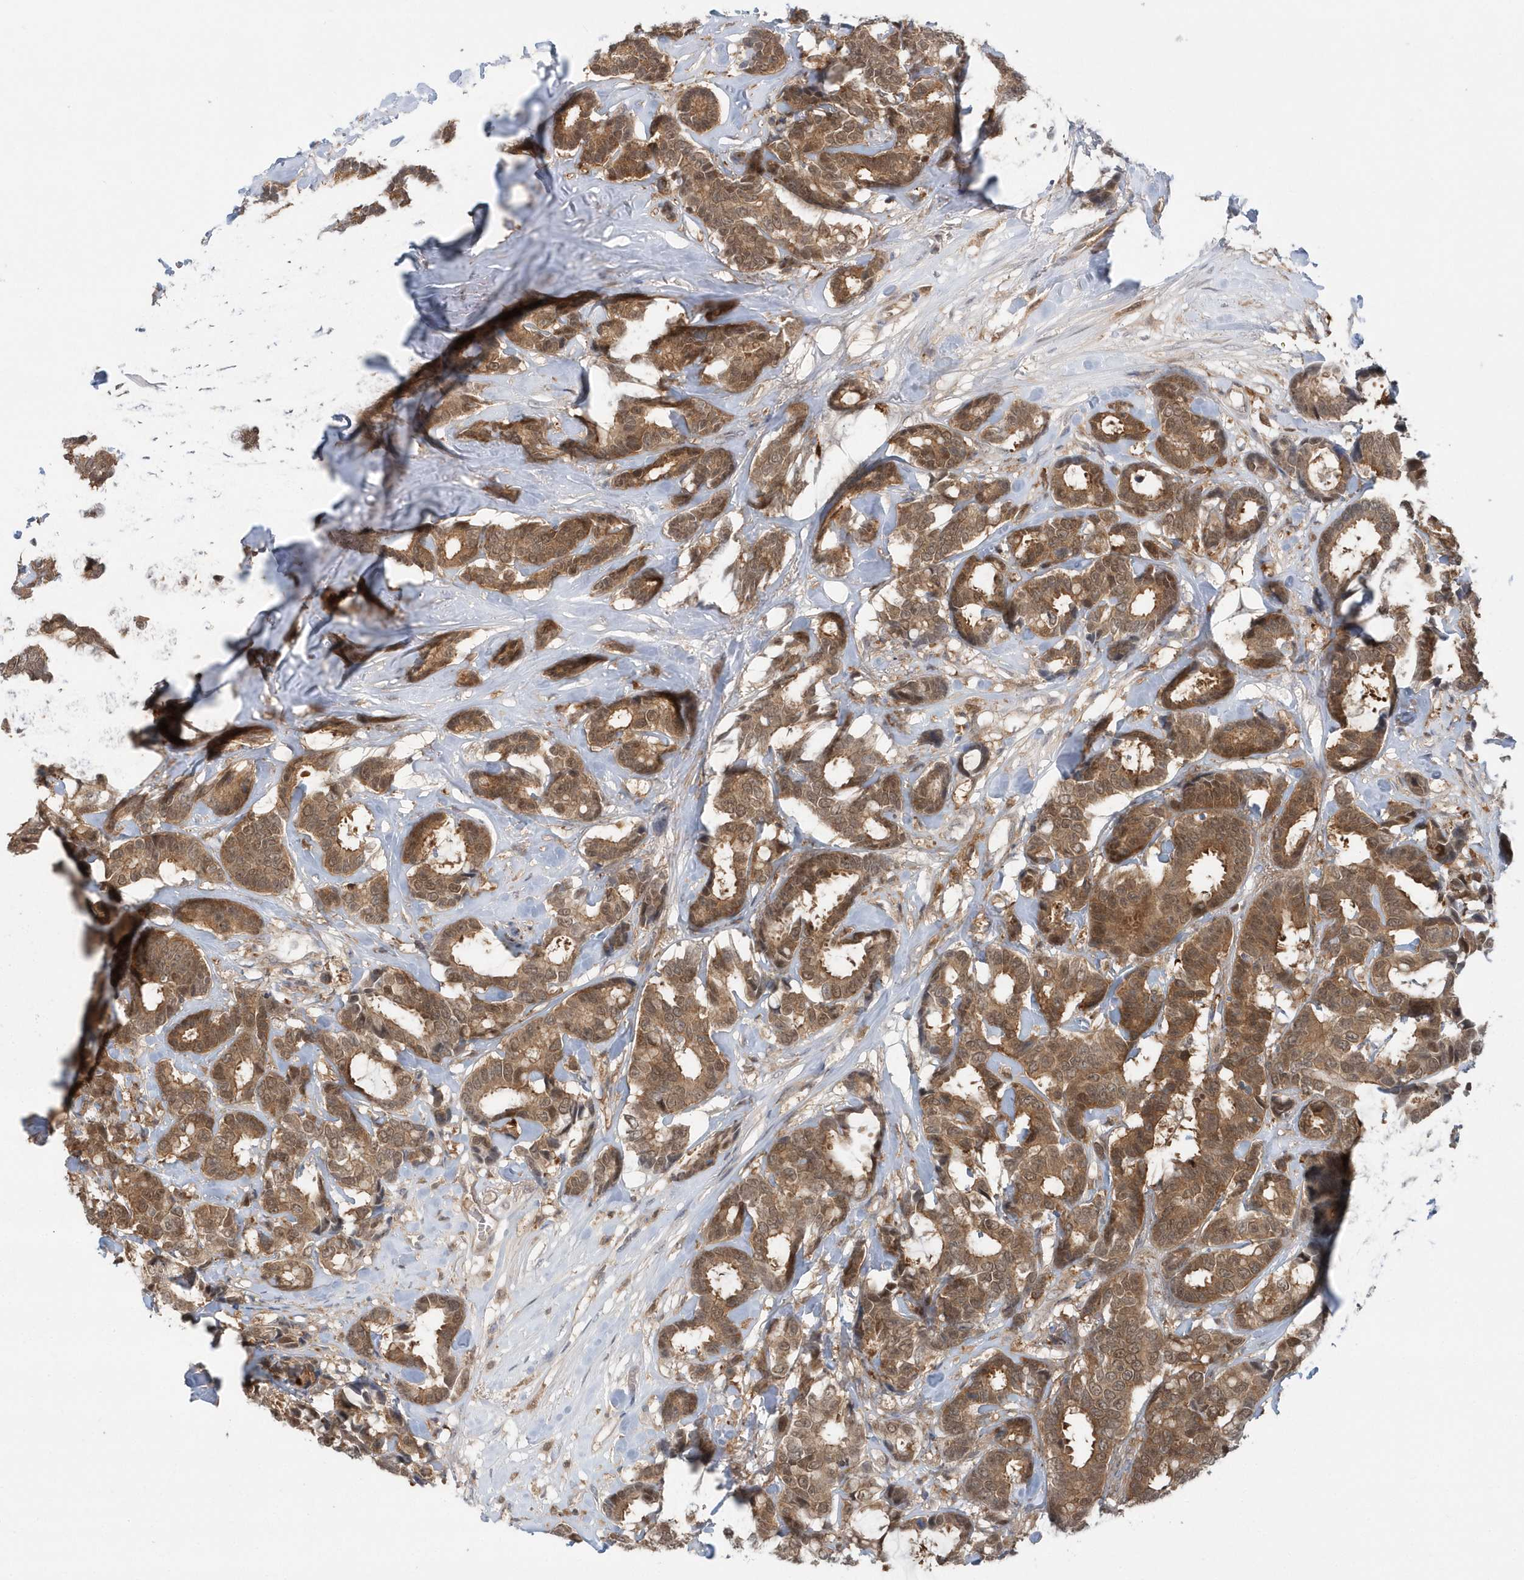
{"staining": {"intensity": "moderate", "quantity": ">75%", "location": "cytoplasmic/membranous,nuclear"}, "tissue": "breast cancer", "cell_type": "Tumor cells", "image_type": "cancer", "snomed": [{"axis": "morphology", "description": "Duct carcinoma"}, {"axis": "topography", "description": "Breast"}], "caption": "Breast cancer tissue shows moderate cytoplasmic/membranous and nuclear positivity in about >75% of tumor cells", "gene": "RNF7", "patient": {"sex": "female", "age": 87}}